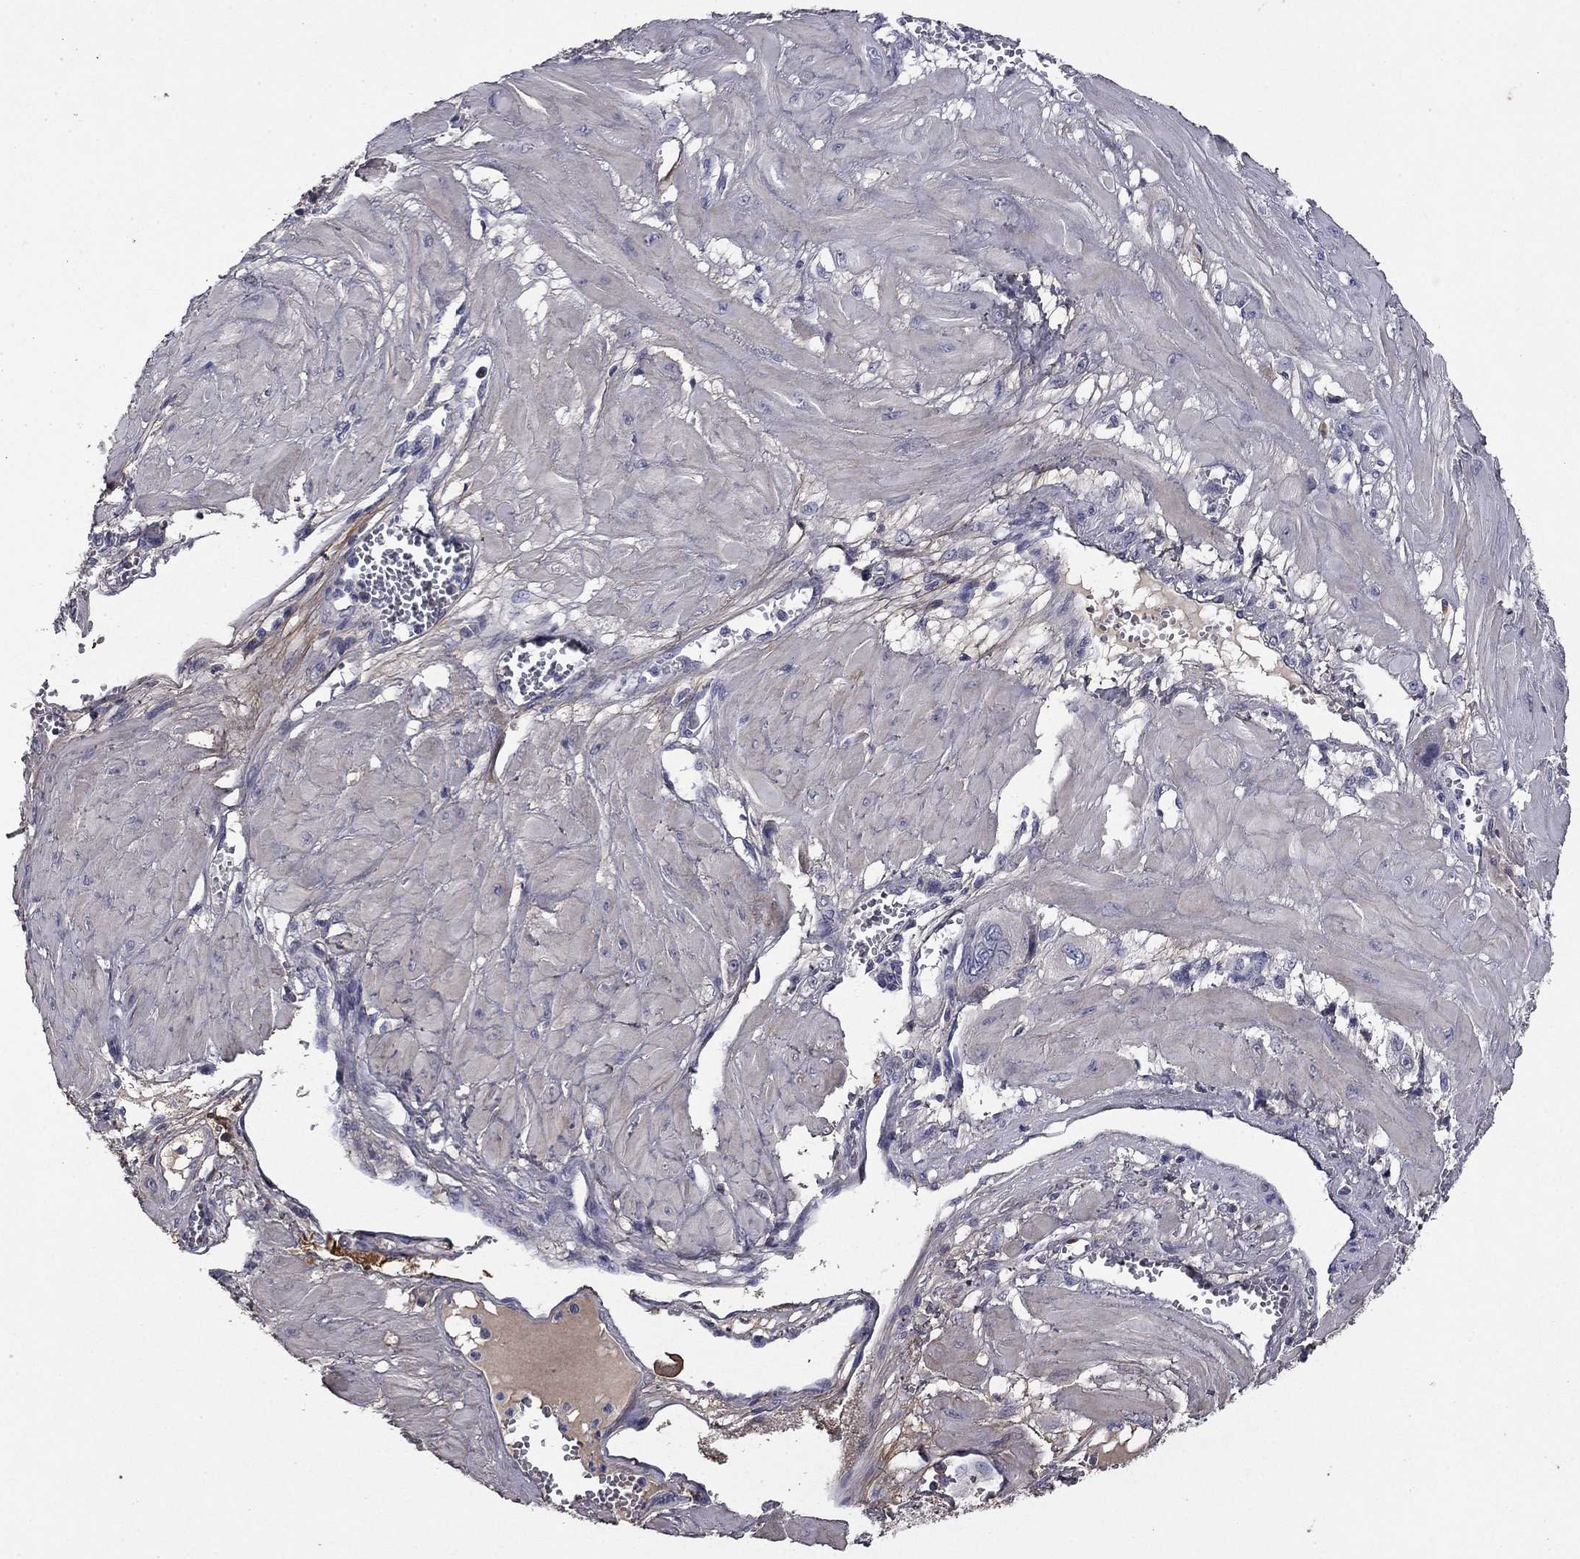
{"staining": {"intensity": "negative", "quantity": "none", "location": "none"}, "tissue": "cervical cancer", "cell_type": "Tumor cells", "image_type": "cancer", "snomed": [{"axis": "morphology", "description": "Squamous cell carcinoma, NOS"}, {"axis": "topography", "description": "Cervix"}], "caption": "This is an immunohistochemistry photomicrograph of human cervical squamous cell carcinoma. There is no staining in tumor cells.", "gene": "COL2A1", "patient": {"sex": "female", "age": 34}}